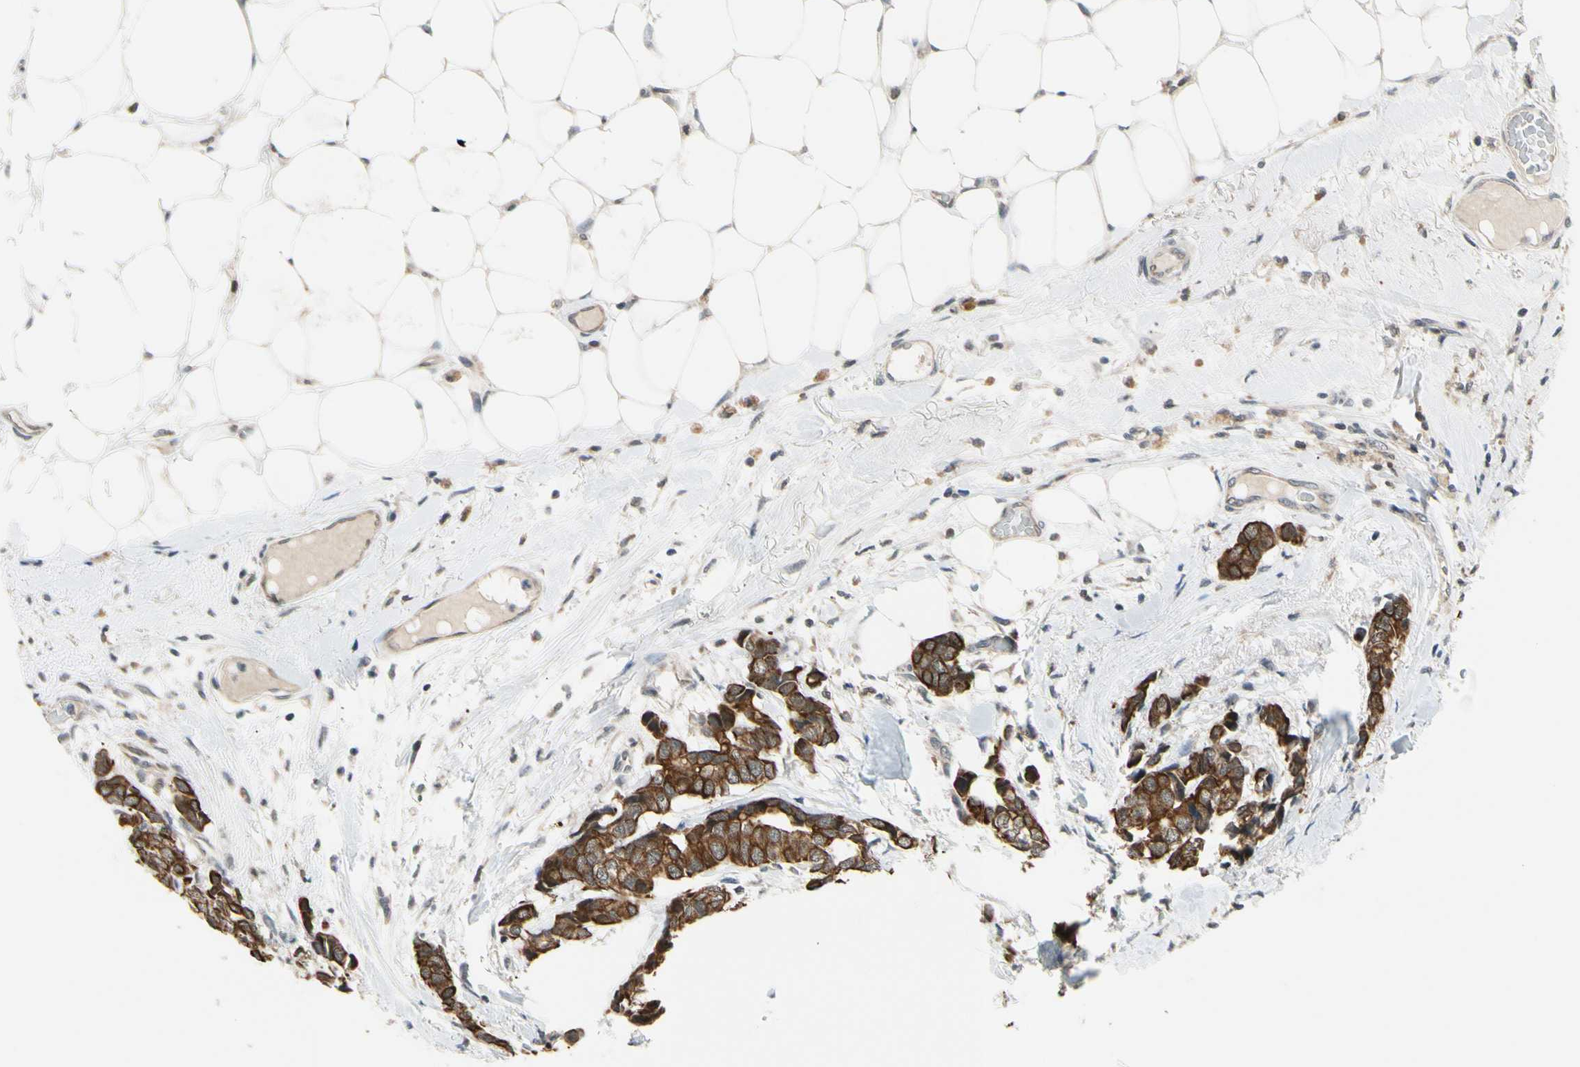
{"staining": {"intensity": "strong", "quantity": ">75%", "location": "cytoplasmic/membranous"}, "tissue": "breast cancer", "cell_type": "Tumor cells", "image_type": "cancer", "snomed": [{"axis": "morphology", "description": "Duct carcinoma"}, {"axis": "topography", "description": "Breast"}], "caption": "The image demonstrates staining of breast infiltrating ductal carcinoma, revealing strong cytoplasmic/membranous protein positivity (brown color) within tumor cells.", "gene": "TAF12", "patient": {"sex": "female", "age": 87}}